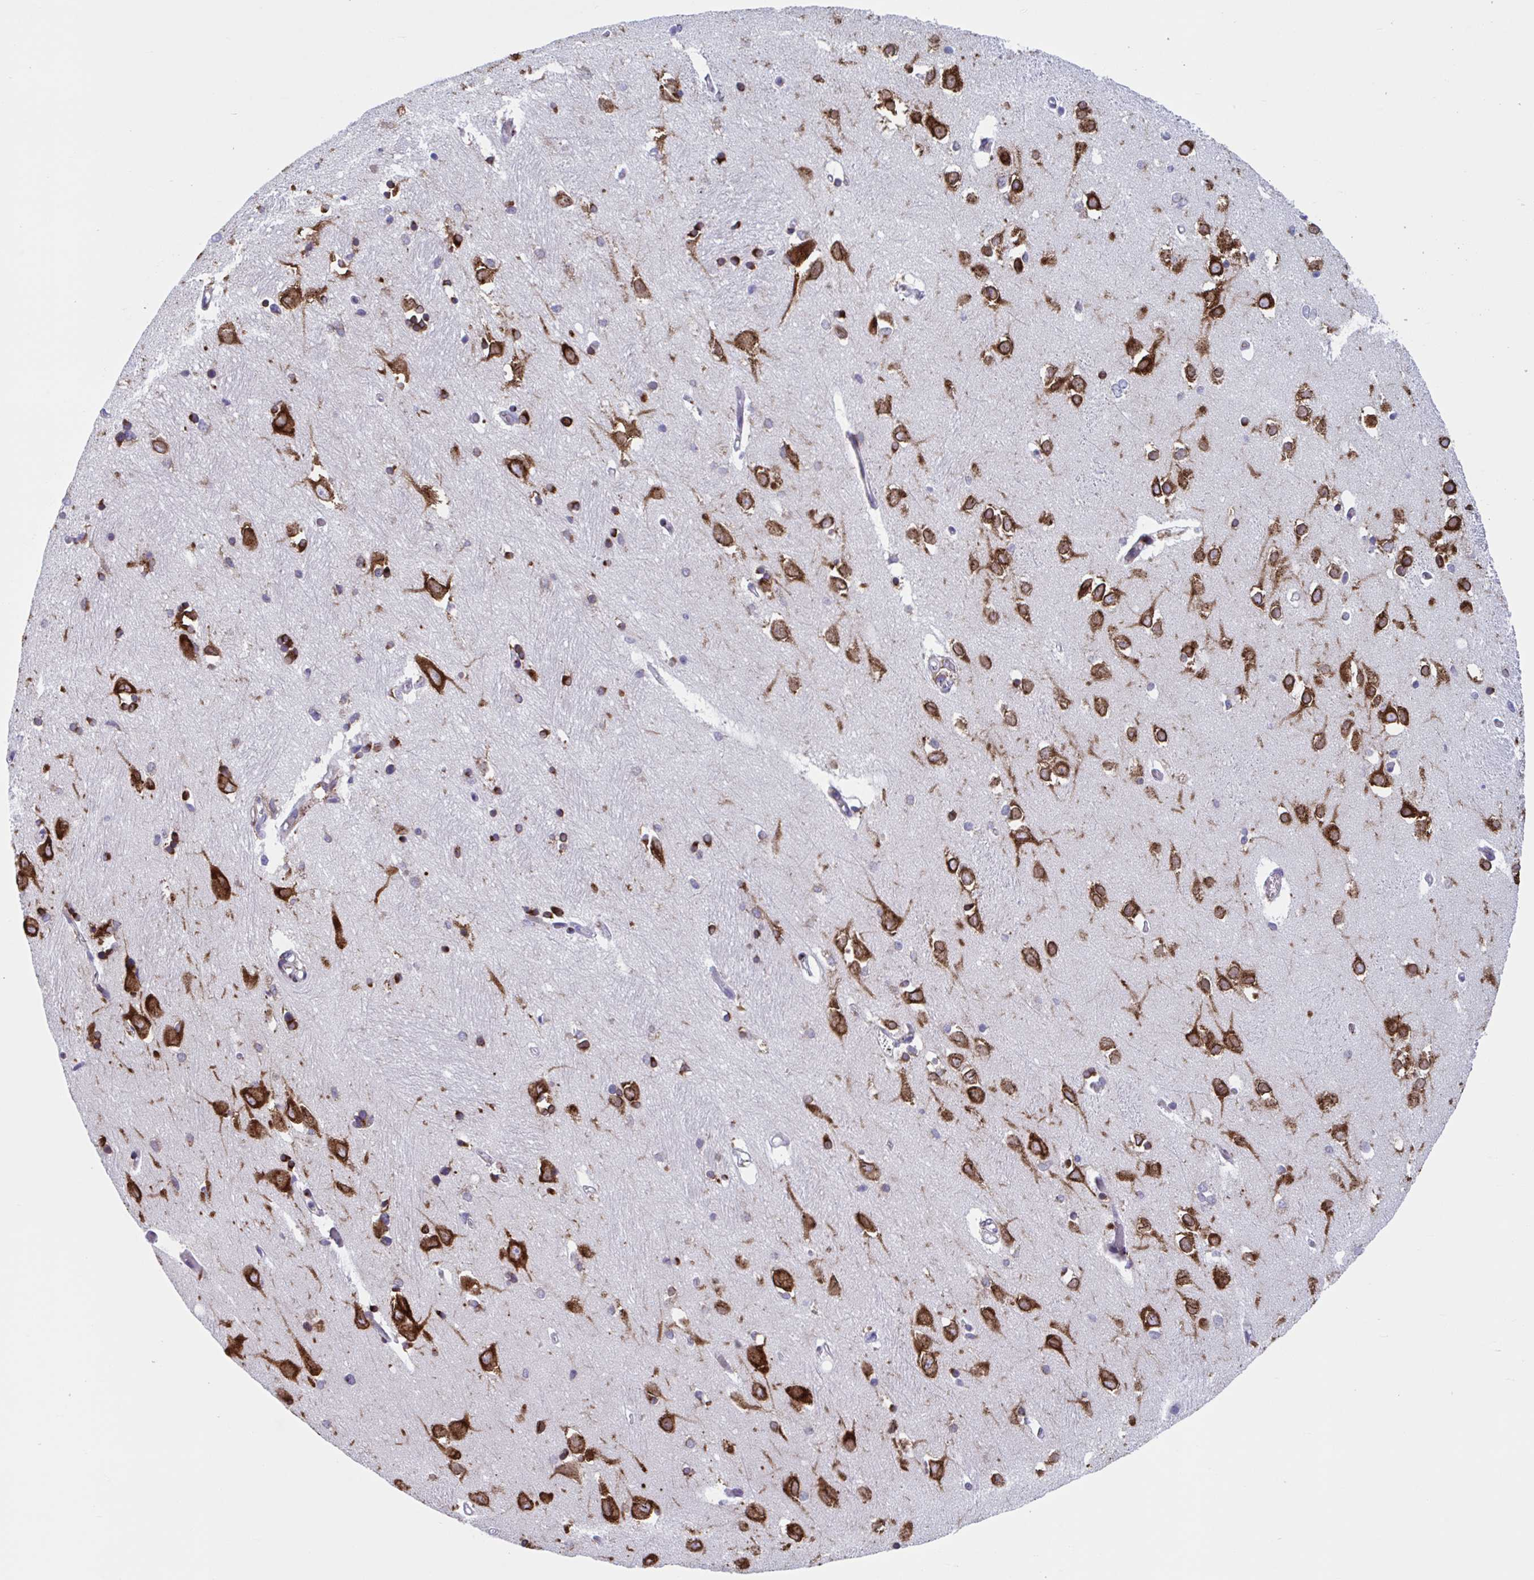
{"staining": {"intensity": "moderate", "quantity": "<25%", "location": "cytoplasmic/membranous"}, "tissue": "caudate", "cell_type": "Glial cells", "image_type": "normal", "snomed": [{"axis": "morphology", "description": "Normal tissue, NOS"}, {"axis": "topography", "description": "Lateral ventricle wall"}, {"axis": "topography", "description": "Hippocampus"}], "caption": "Caudate stained for a protein demonstrates moderate cytoplasmic/membranous positivity in glial cells. (brown staining indicates protein expression, while blue staining denotes nuclei).", "gene": "RFK", "patient": {"sex": "female", "age": 63}}